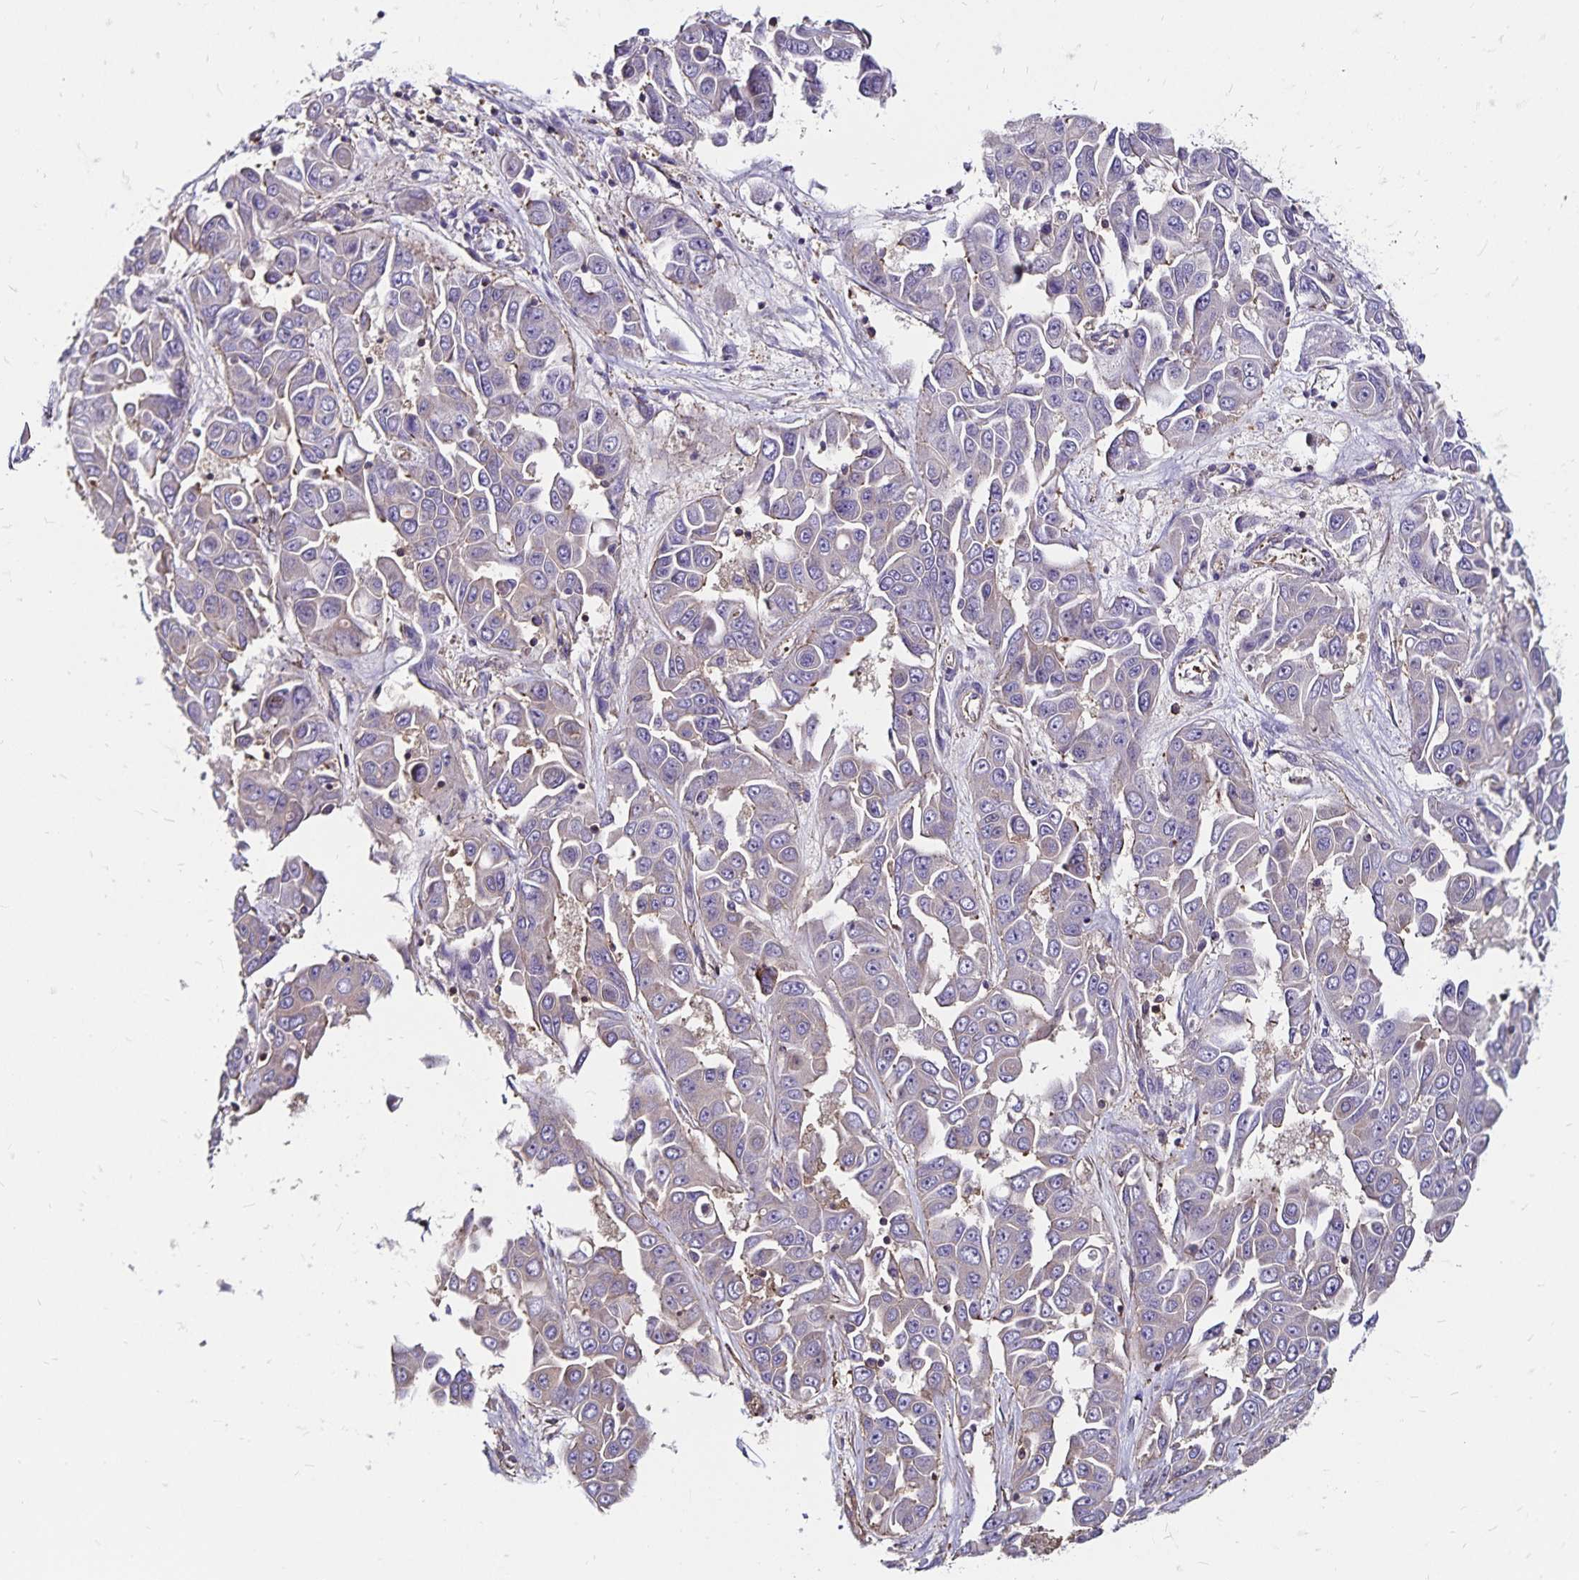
{"staining": {"intensity": "negative", "quantity": "none", "location": "none"}, "tissue": "liver cancer", "cell_type": "Tumor cells", "image_type": "cancer", "snomed": [{"axis": "morphology", "description": "Cholangiocarcinoma"}, {"axis": "topography", "description": "Liver"}], "caption": "IHC of human liver cancer shows no positivity in tumor cells.", "gene": "RPRML", "patient": {"sex": "female", "age": 52}}